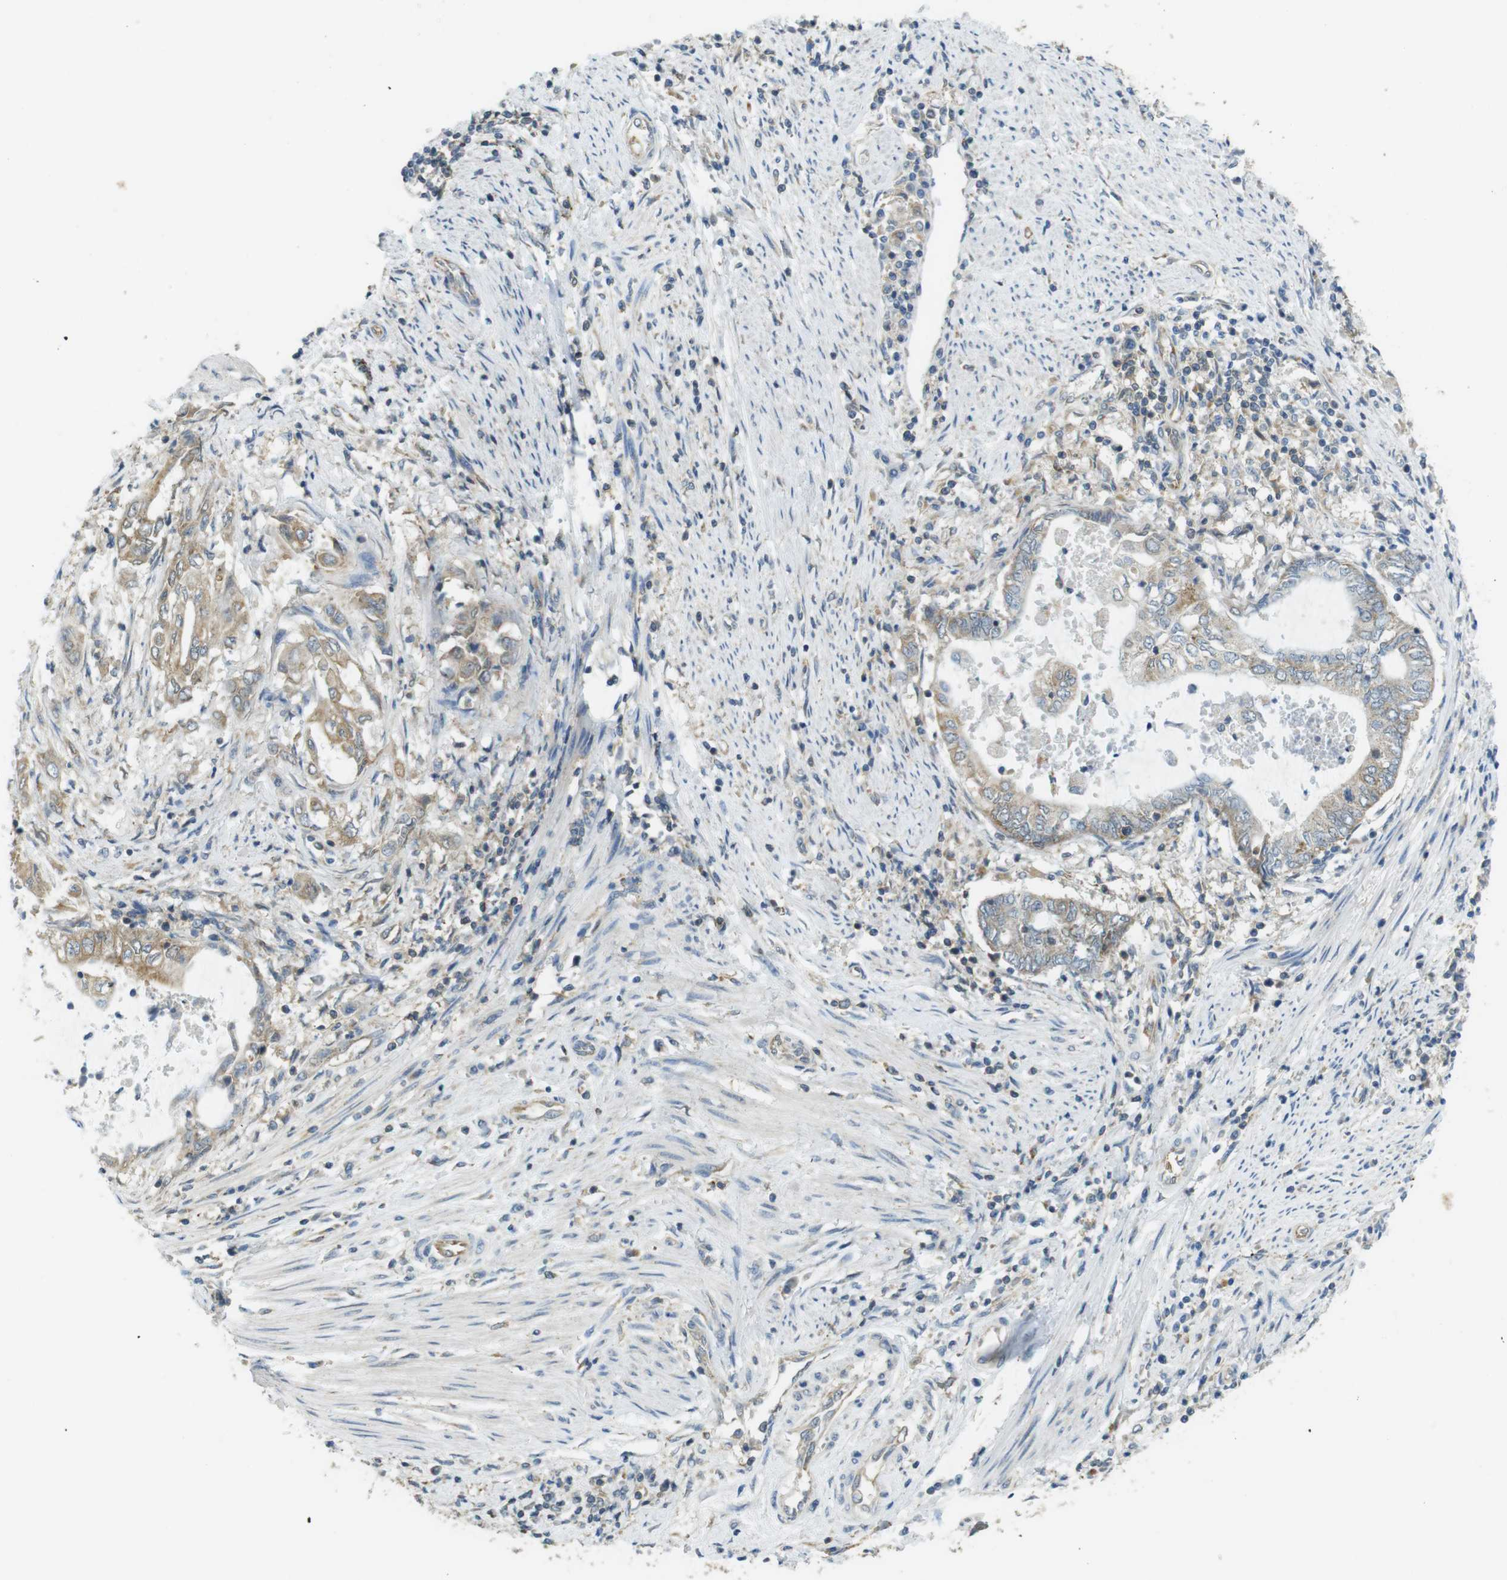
{"staining": {"intensity": "moderate", "quantity": ">75%", "location": "cytoplasmic/membranous"}, "tissue": "endometrial cancer", "cell_type": "Tumor cells", "image_type": "cancer", "snomed": [{"axis": "morphology", "description": "Adenocarcinoma, NOS"}, {"axis": "topography", "description": "Uterus"}, {"axis": "topography", "description": "Endometrium"}], "caption": "Human endometrial adenocarcinoma stained with a protein marker shows moderate staining in tumor cells.", "gene": "BRI3BP", "patient": {"sex": "female", "age": 70}}